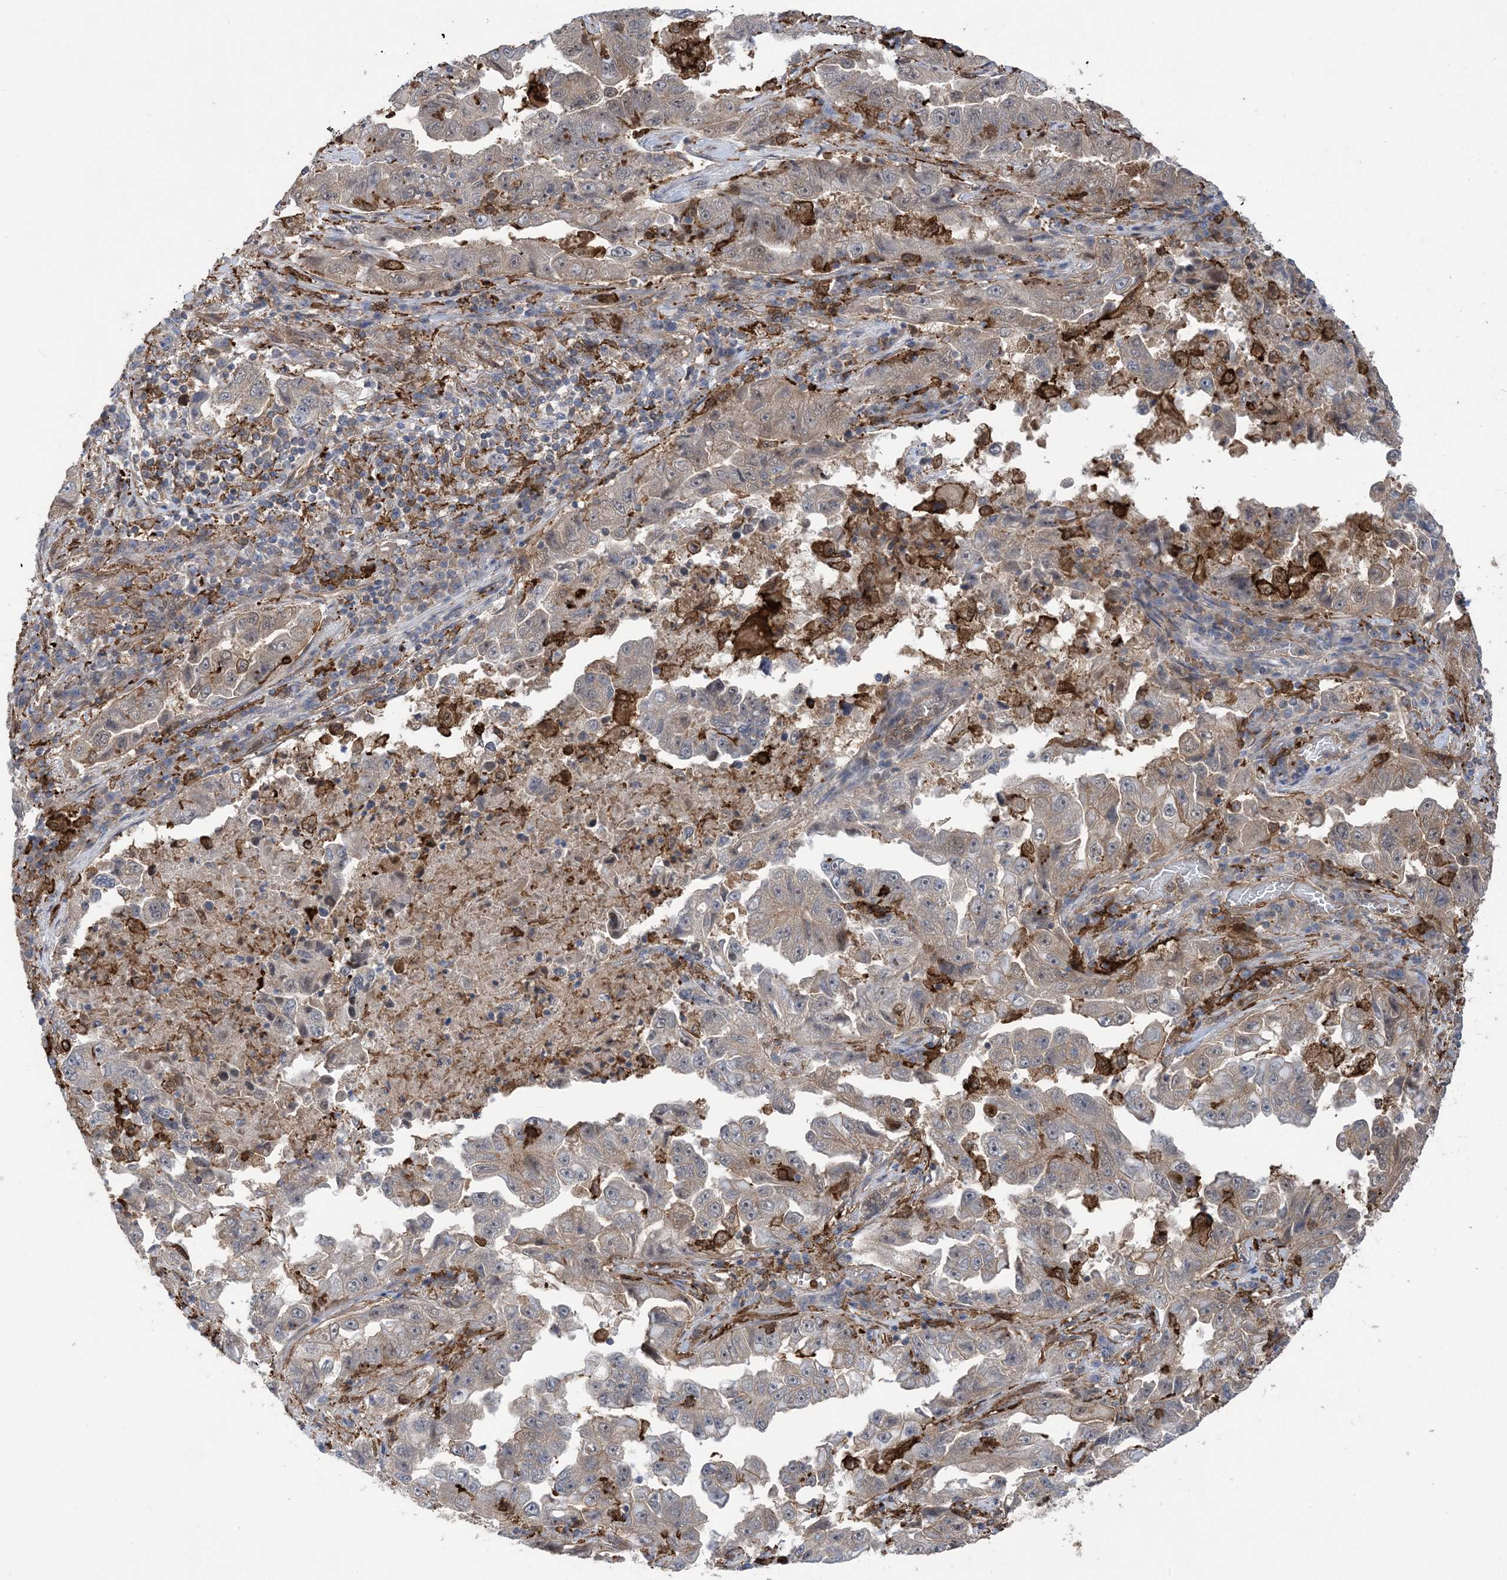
{"staining": {"intensity": "weak", "quantity": "25%-75%", "location": "cytoplasmic/membranous"}, "tissue": "lung cancer", "cell_type": "Tumor cells", "image_type": "cancer", "snomed": [{"axis": "morphology", "description": "Adenocarcinoma, NOS"}, {"axis": "topography", "description": "Lung"}], "caption": "This is an image of immunohistochemistry (IHC) staining of lung cancer, which shows weak expression in the cytoplasmic/membranous of tumor cells.", "gene": "HS1BP3", "patient": {"sex": "female", "age": 51}}